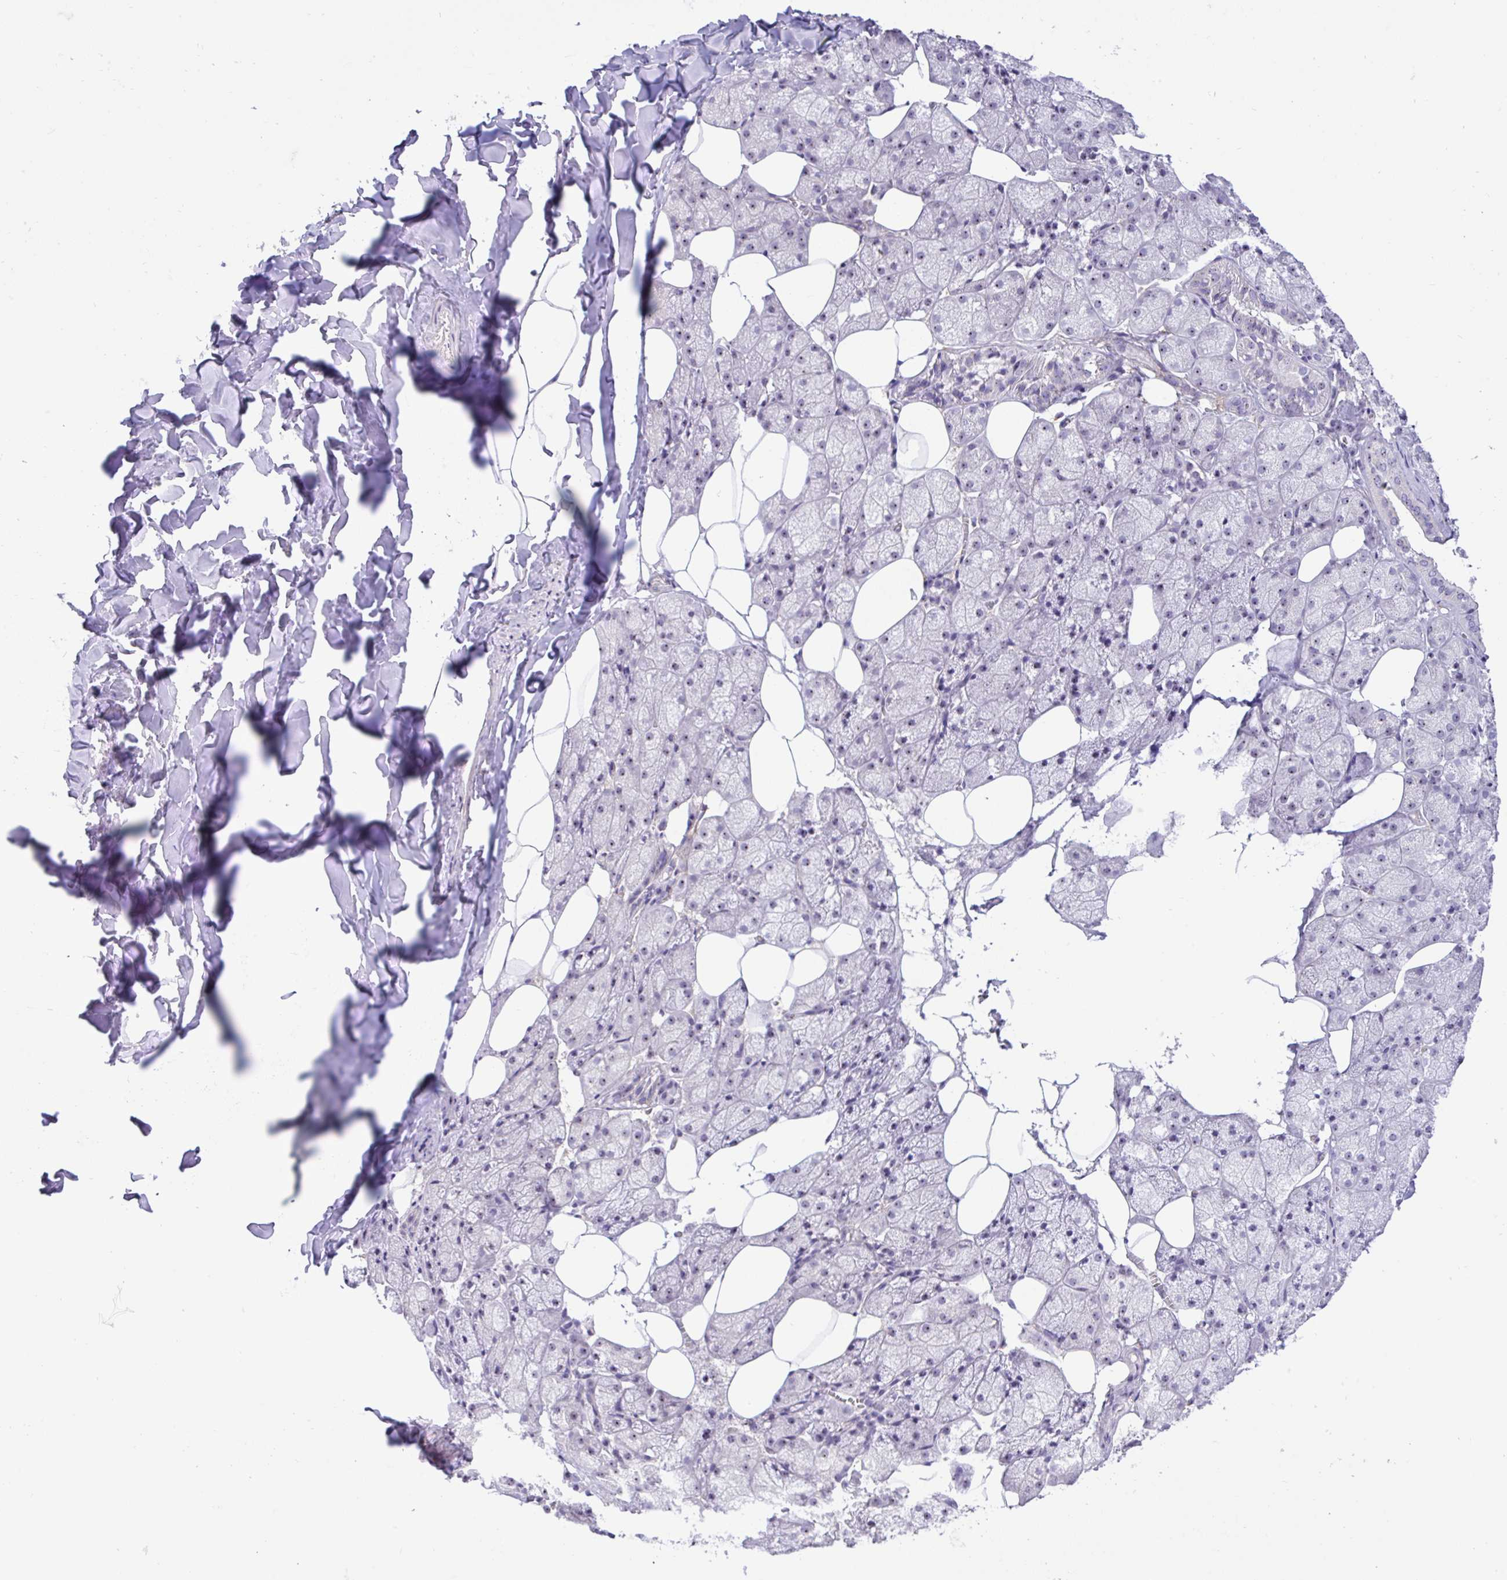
{"staining": {"intensity": "moderate", "quantity": "<25%", "location": "nuclear"}, "tissue": "salivary gland", "cell_type": "Glandular cells", "image_type": "normal", "snomed": [{"axis": "morphology", "description": "Normal tissue, NOS"}, {"axis": "topography", "description": "Salivary gland"}, {"axis": "topography", "description": "Peripheral nerve tissue"}], "caption": "Immunohistochemistry image of normal human salivary gland stained for a protein (brown), which displays low levels of moderate nuclear positivity in about <25% of glandular cells.", "gene": "MXRA8", "patient": {"sex": "male", "age": 38}}